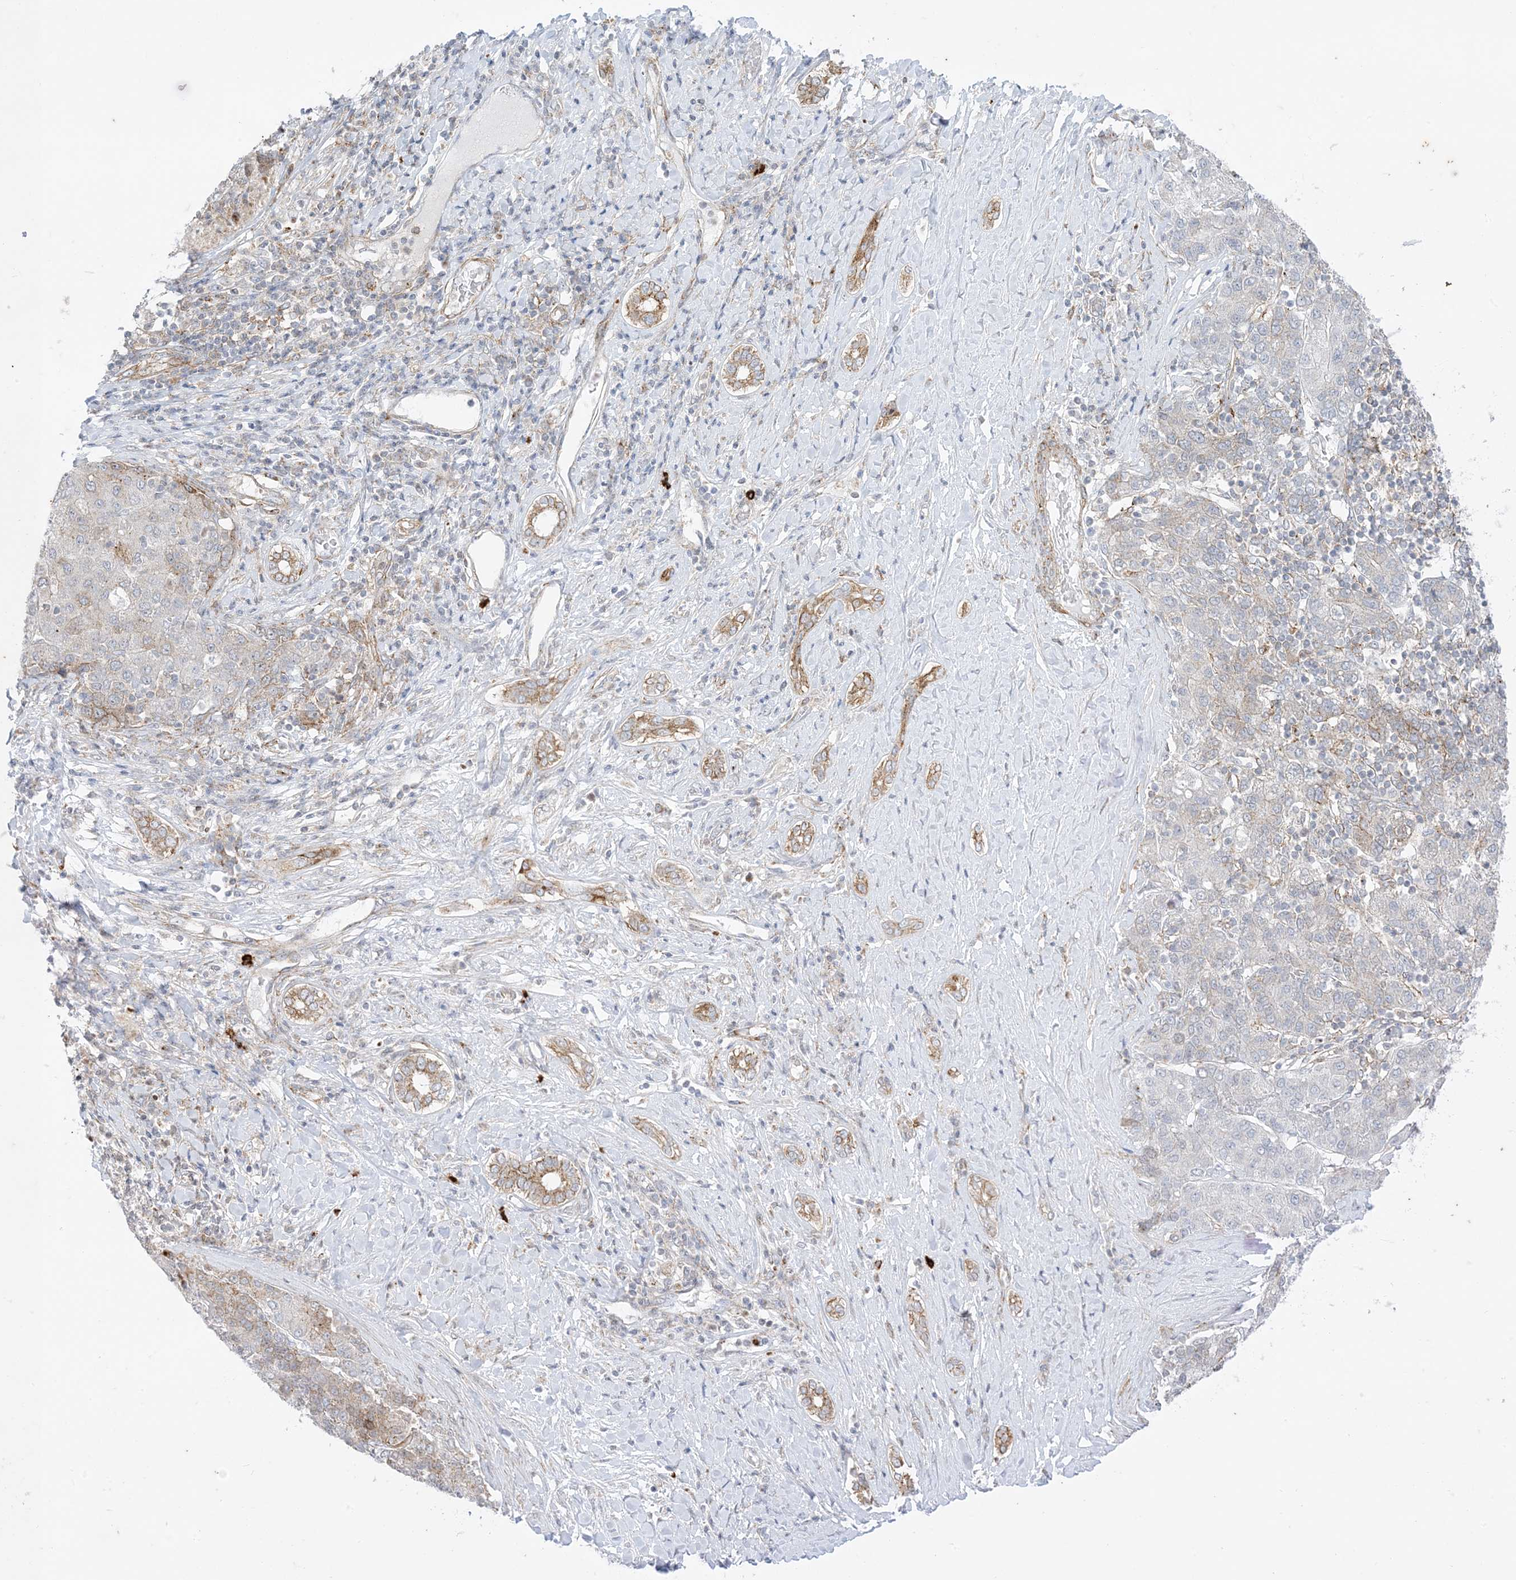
{"staining": {"intensity": "weak", "quantity": "<25%", "location": "cytoplasmic/membranous"}, "tissue": "liver cancer", "cell_type": "Tumor cells", "image_type": "cancer", "snomed": [{"axis": "morphology", "description": "Carcinoma, Hepatocellular, NOS"}, {"axis": "topography", "description": "Liver"}], "caption": "Image shows no protein expression in tumor cells of liver cancer (hepatocellular carcinoma) tissue.", "gene": "RAC1", "patient": {"sex": "male", "age": 65}}